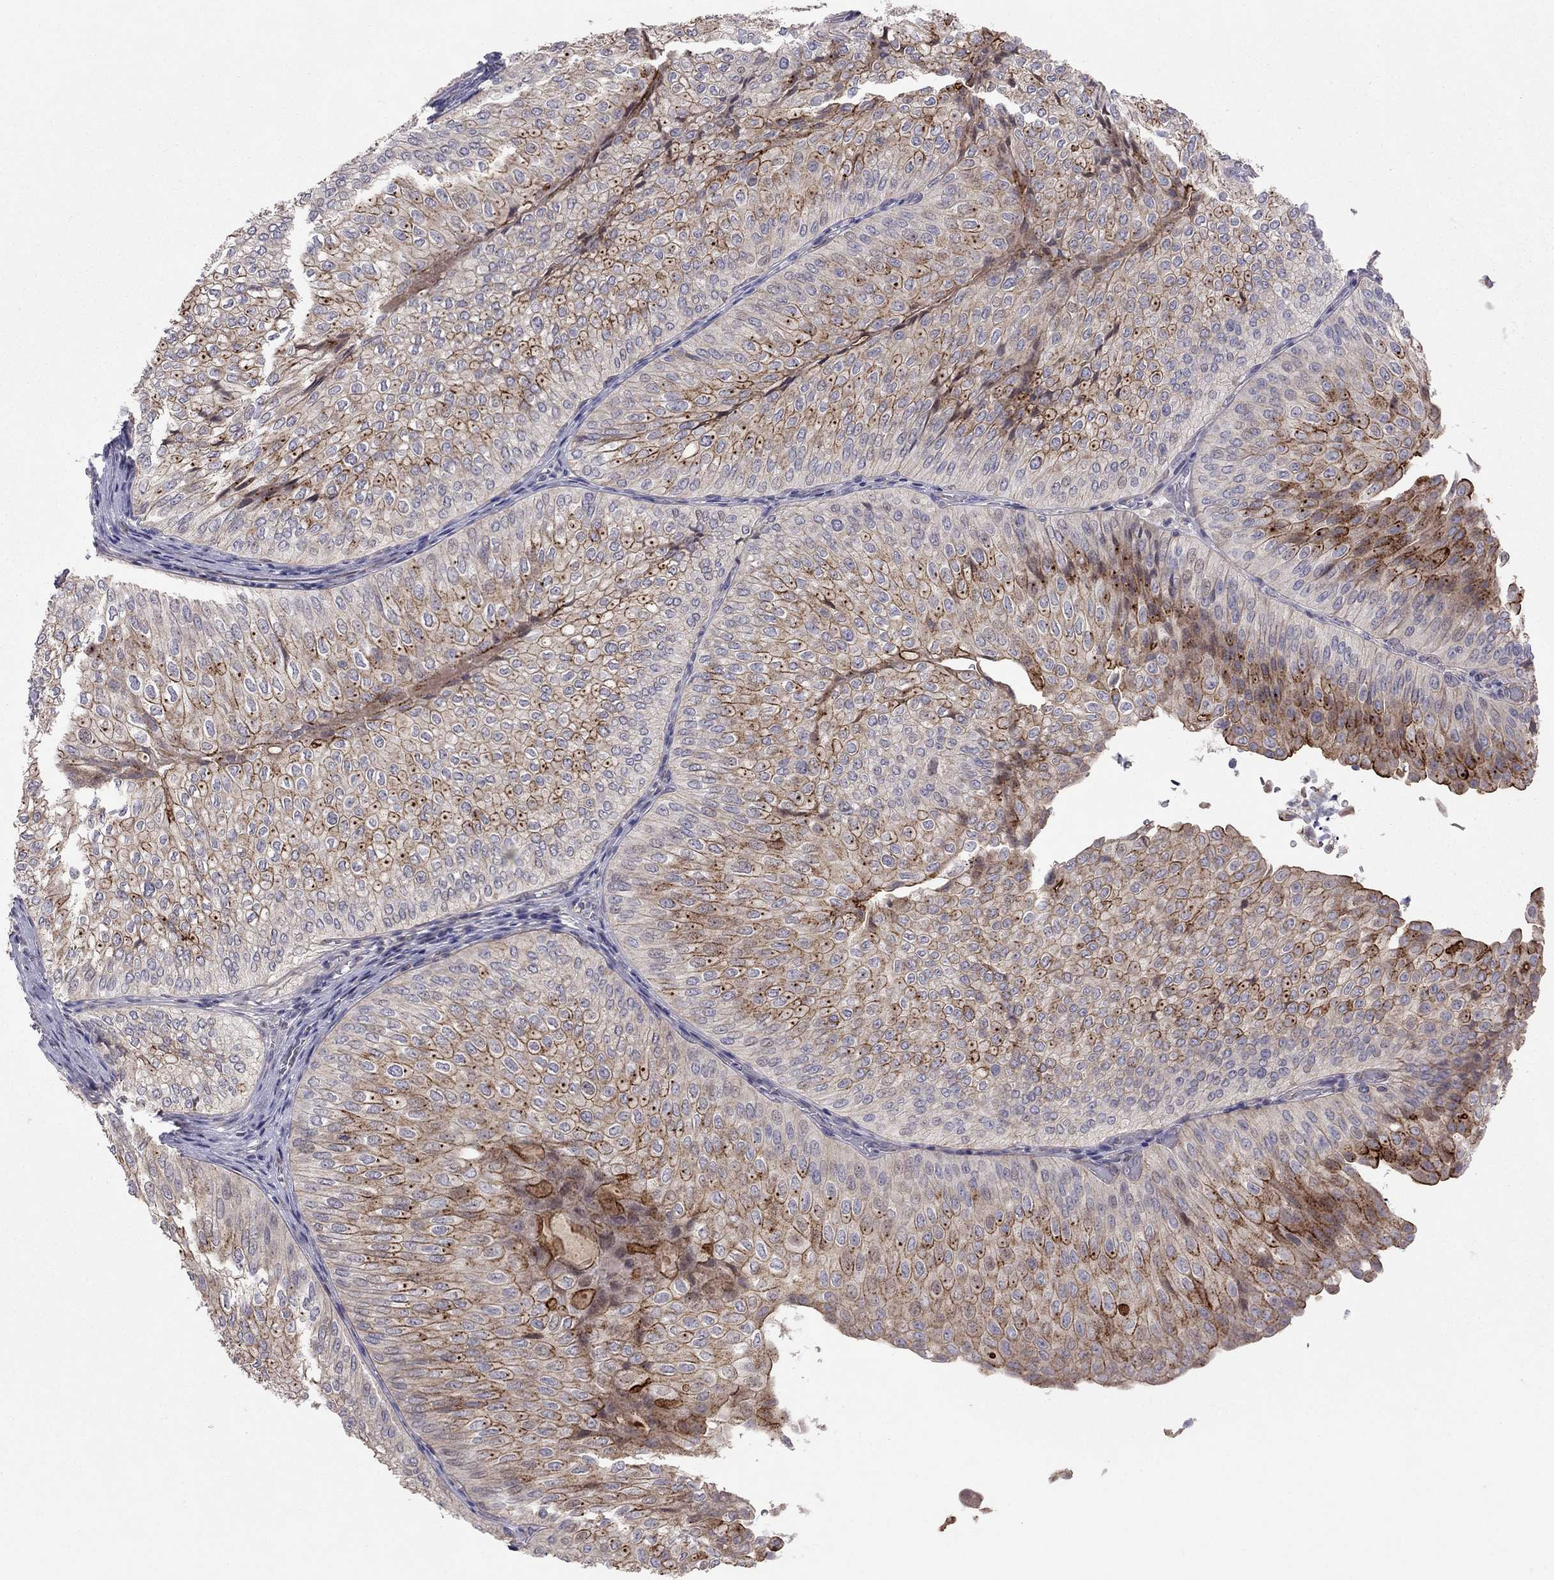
{"staining": {"intensity": "strong", "quantity": ">75%", "location": "cytoplasmic/membranous"}, "tissue": "urothelial cancer", "cell_type": "Tumor cells", "image_type": "cancer", "snomed": [{"axis": "morphology", "description": "Urothelial carcinoma, NOS"}, {"axis": "topography", "description": "Urinary bladder"}], "caption": "Urothelial cancer stained with DAB IHC demonstrates high levels of strong cytoplasmic/membranous staining in about >75% of tumor cells.", "gene": "SYTL2", "patient": {"sex": "male", "age": 62}}